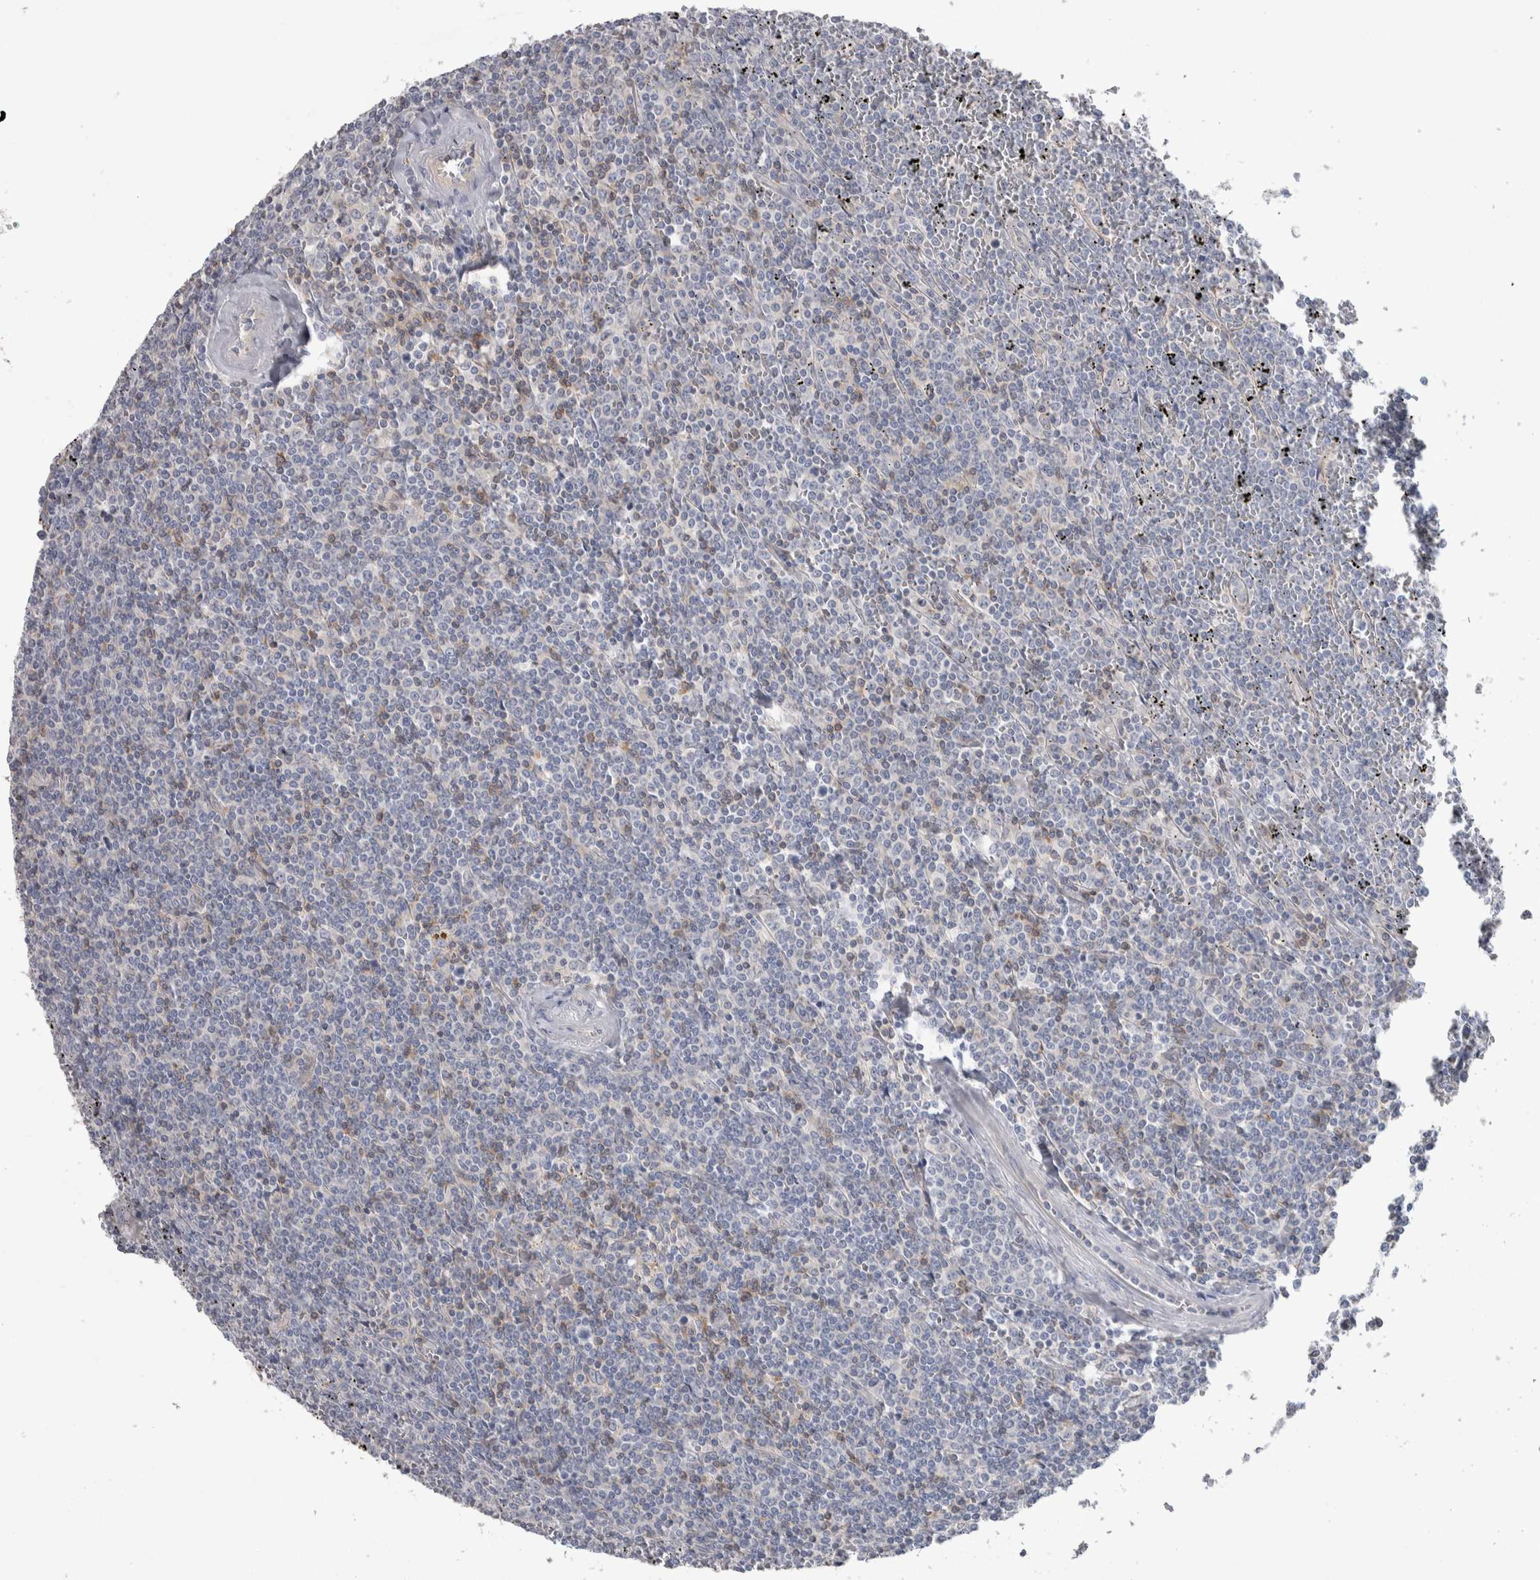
{"staining": {"intensity": "negative", "quantity": "none", "location": "none"}, "tissue": "lymphoma", "cell_type": "Tumor cells", "image_type": "cancer", "snomed": [{"axis": "morphology", "description": "Malignant lymphoma, non-Hodgkin's type, Low grade"}, {"axis": "topography", "description": "Spleen"}], "caption": "There is no significant positivity in tumor cells of low-grade malignant lymphoma, non-Hodgkin's type.", "gene": "GPHN", "patient": {"sex": "female", "age": 19}}